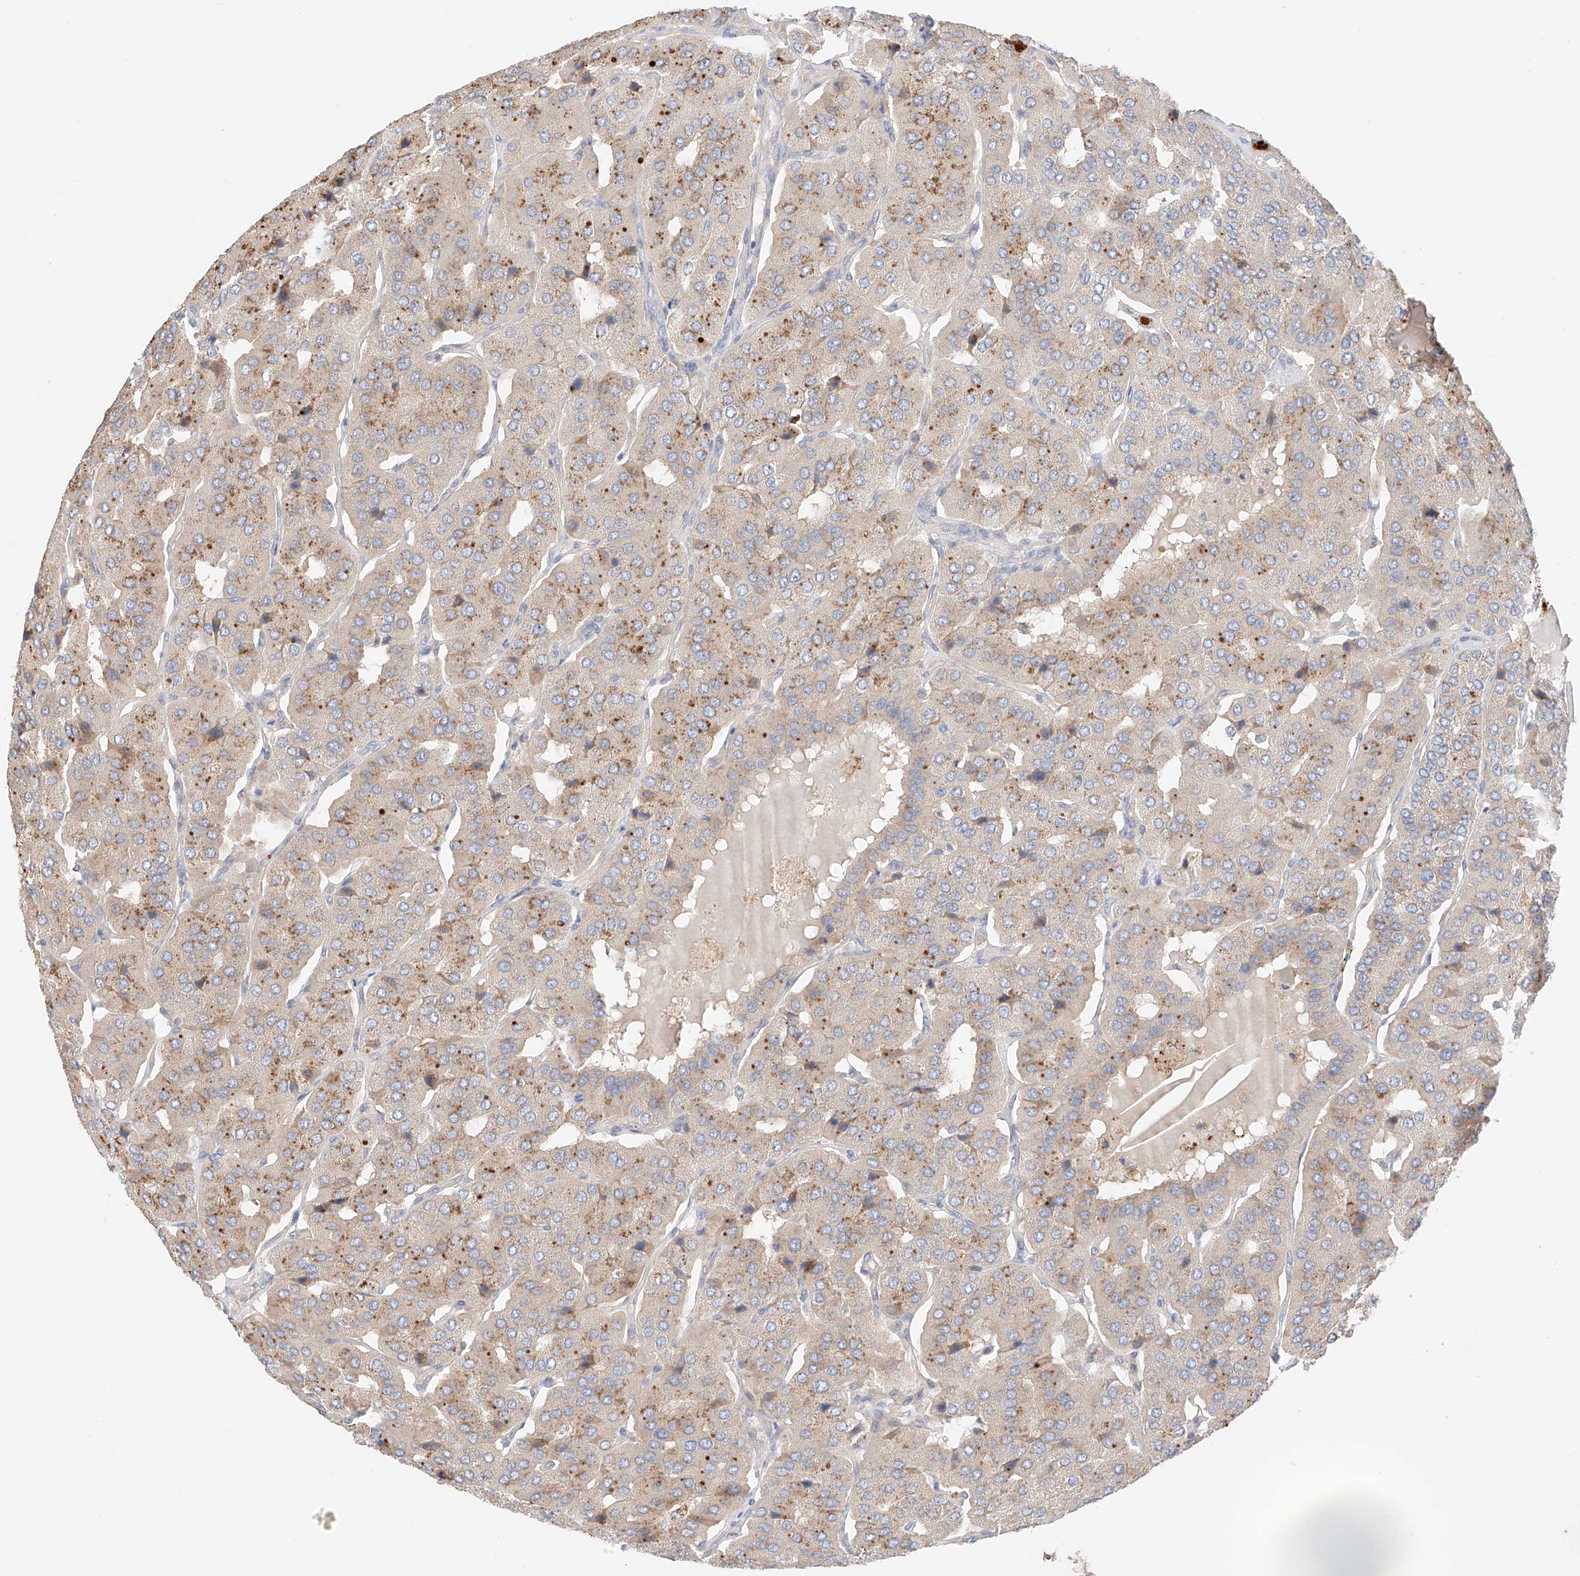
{"staining": {"intensity": "moderate", "quantity": "<25%", "location": "cytoplasmic/membranous"}, "tissue": "parathyroid gland", "cell_type": "Glandular cells", "image_type": "normal", "snomed": [{"axis": "morphology", "description": "Normal tissue, NOS"}, {"axis": "morphology", "description": "Adenoma, NOS"}, {"axis": "topography", "description": "Parathyroid gland"}], "caption": "Approximately <25% of glandular cells in unremarkable parathyroid gland show moderate cytoplasmic/membranous protein expression as visualized by brown immunohistochemical staining.", "gene": "GCNT1", "patient": {"sex": "female", "age": 86}}